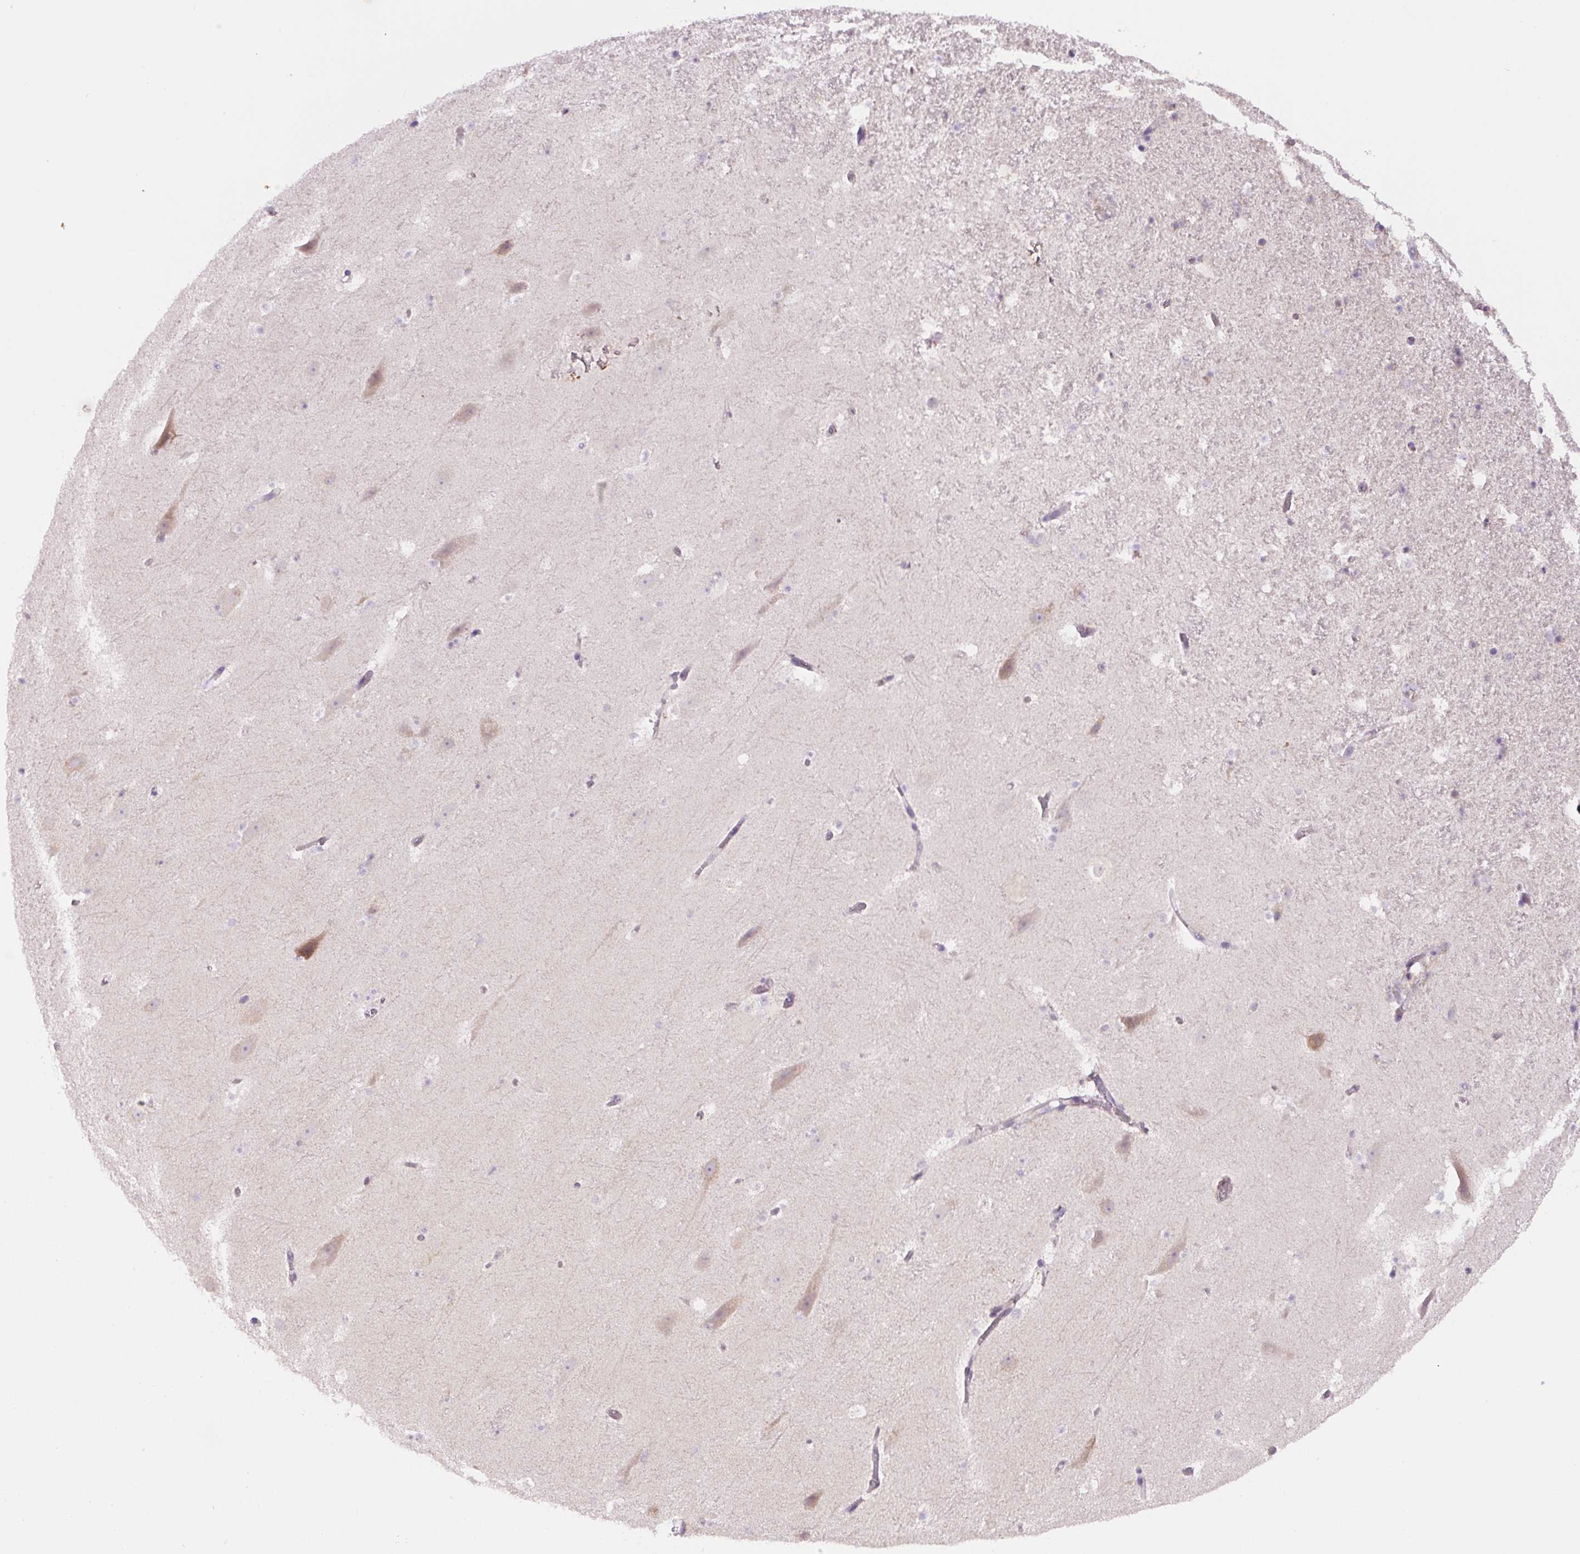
{"staining": {"intensity": "negative", "quantity": "none", "location": "none"}, "tissue": "hippocampus", "cell_type": "Glial cells", "image_type": "normal", "snomed": [{"axis": "morphology", "description": "Normal tissue, NOS"}, {"axis": "topography", "description": "Hippocampus"}], "caption": "Image shows no significant protein expression in glial cells of benign hippocampus. Brightfield microscopy of immunohistochemistry (IHC) stained with DAB (brown) and hematoxylin (blue), captured at high magnification.", "gene": "YIF1B", "patient": {"sex": "male", "age": 37}}